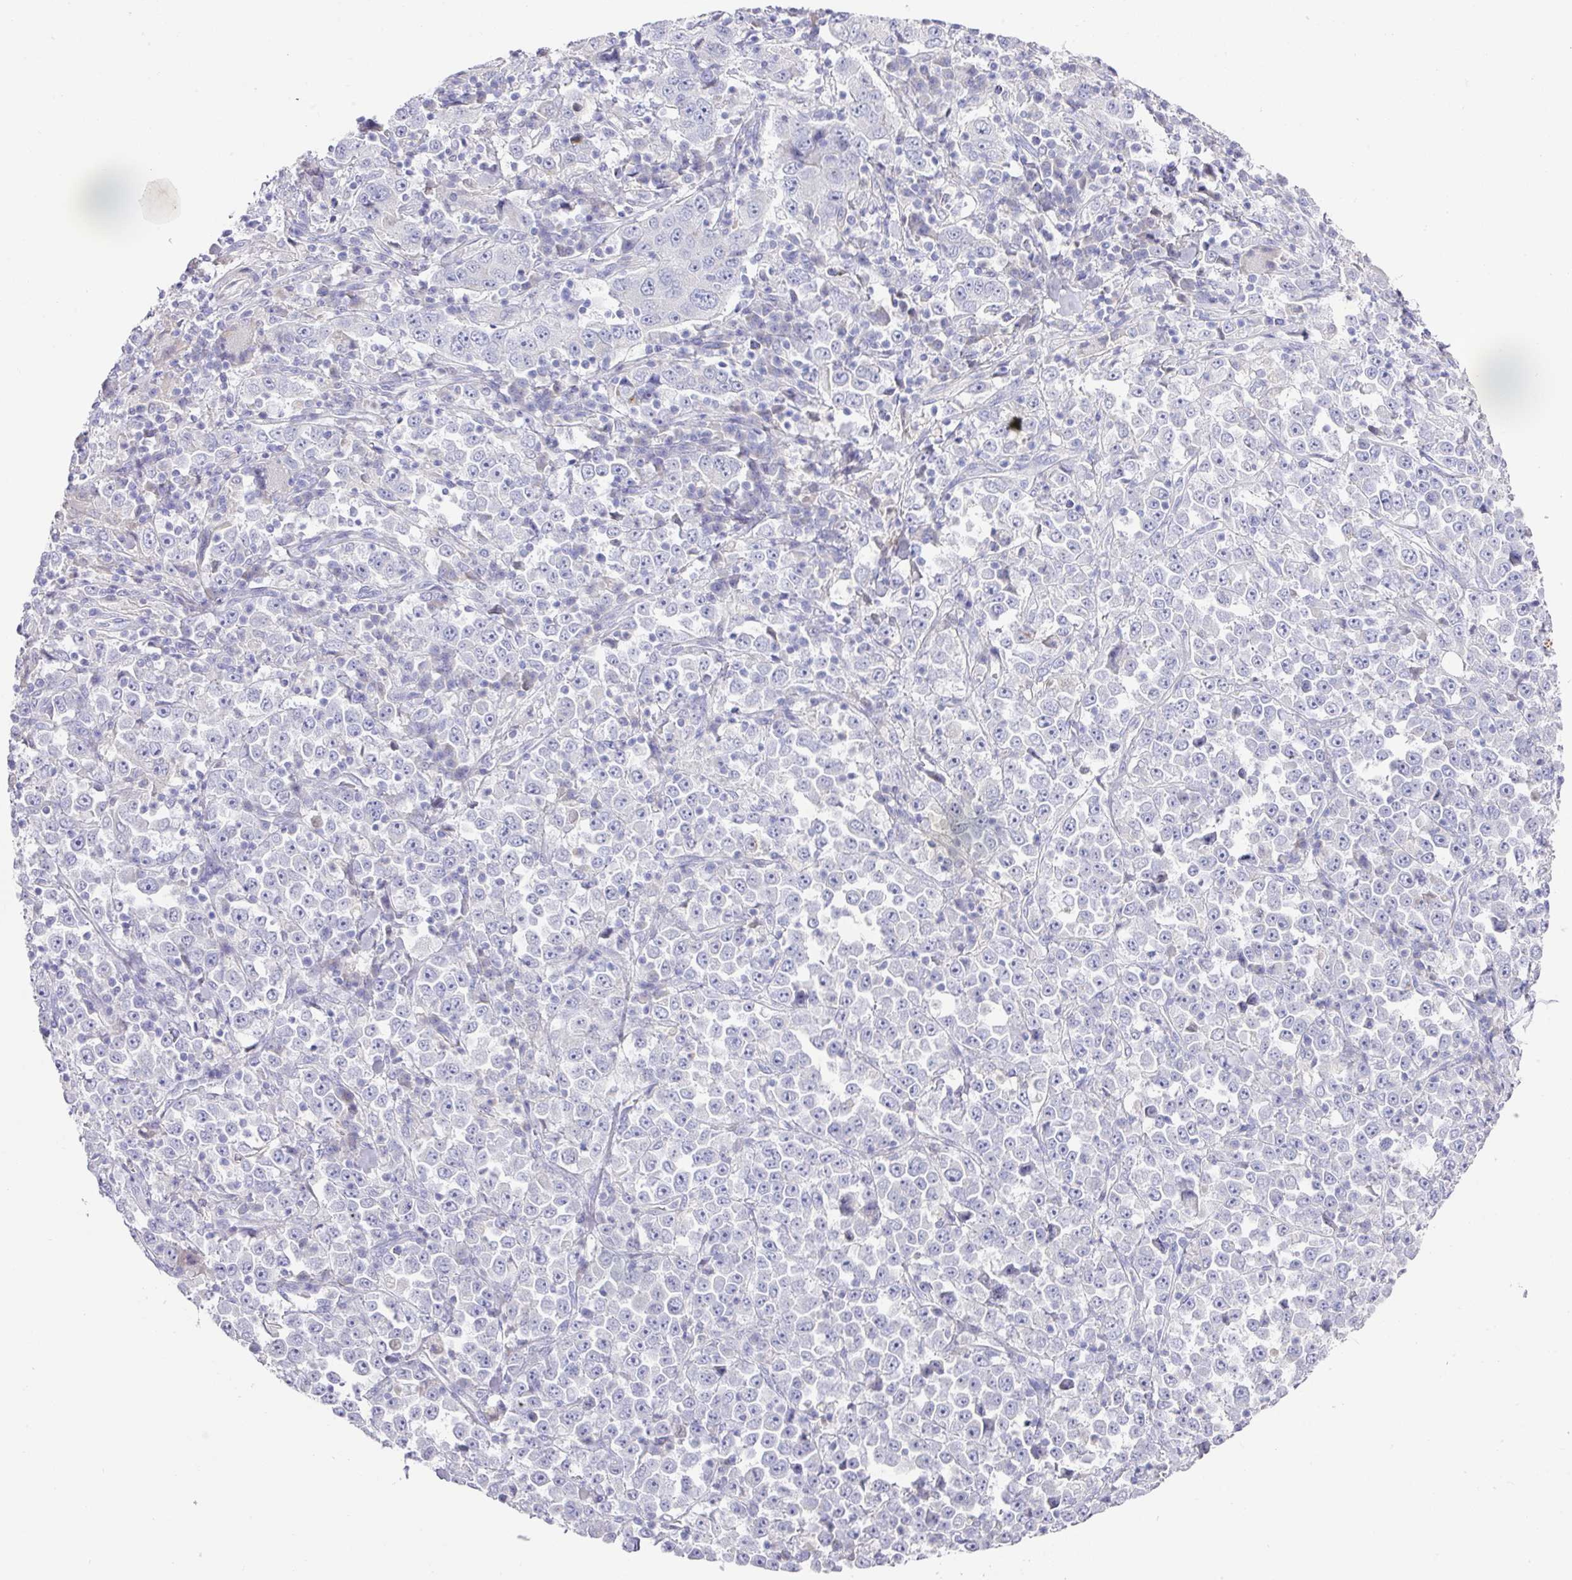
{"staining": {"intensity": "negative", "quantity": "none", "location": "none"}, "tissue": "stomach cancer", "cell_type": "Tumor cells", "image_type": "cancer", "snomed": [{"axis": "morphology", "description": "Normal tissue, NOS"}, {"axis": "morphology", "description": "Adenocarcinoma, NOS"}, {"axis": "topography", "description": "Stomach, upper"}, {"axis": "topography", "description": "Stomach"}], "caption": "Immunohistochemical staining of stomach cancer shows no significant expression in tumor cells. The staining is performed using DAB brown chromogen with nuclei counter-stained in using hematoxylin.", "gene": "TARM1", "patient": {"sex": "male", "age": 59}}